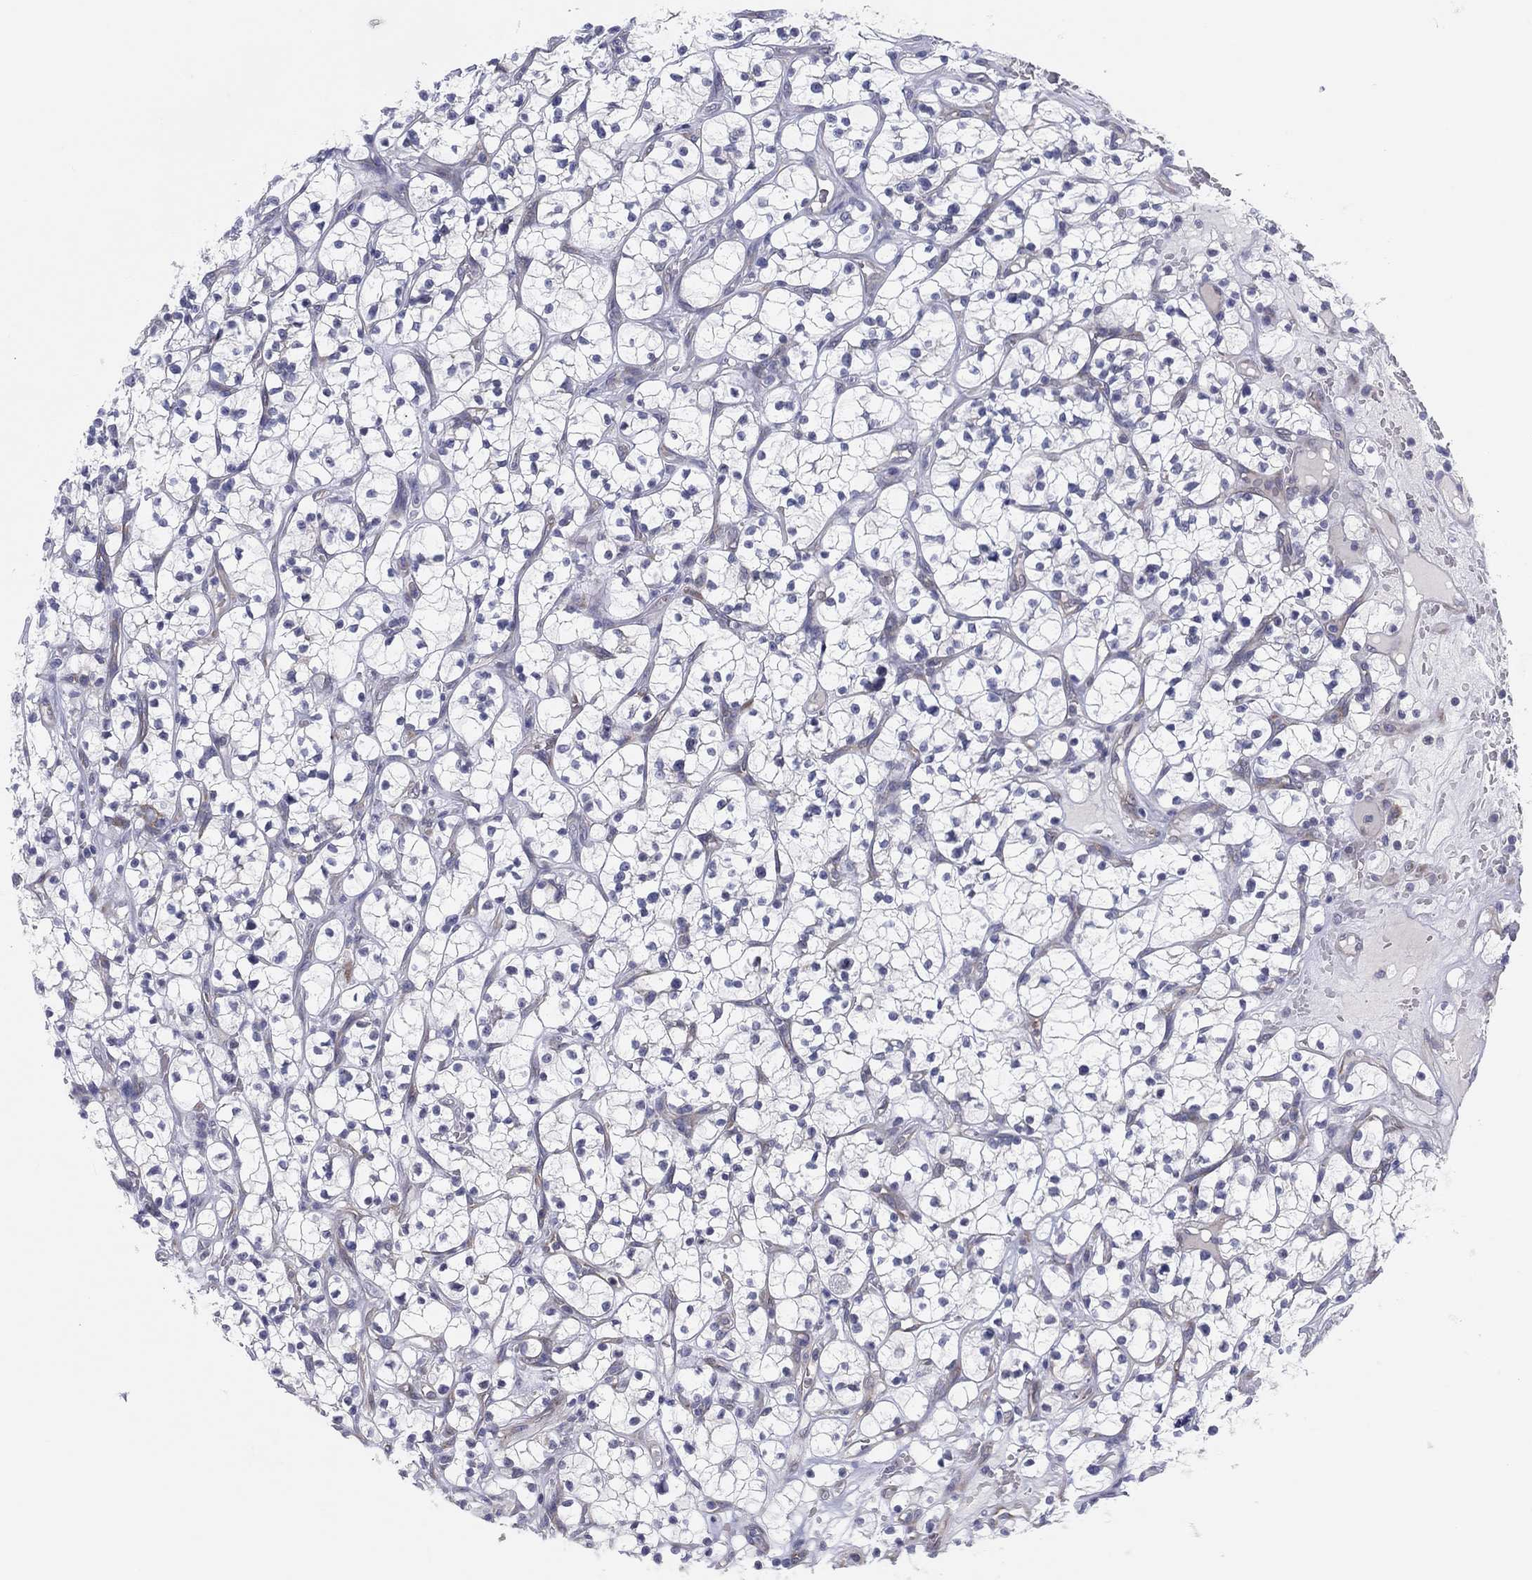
{"staining": {"intensity": "negative", "quantity": "none", "location": "none"}, "tissue": "renal cancer", "cell_type": "Tumor cells", "image_type": "cancer", "snomed": [{"axis": "morphology", "description": "Adenocarcinoma, NOS"}, {"axis": "topography", "description": "Kidney"}], "caption": "A micrograph of adenocarcinoma (renal) stained for a protein reveals no brown staining in tumor cells.", "gene": "HEATR4", "patient": {"sex": "female", "age": 64}}